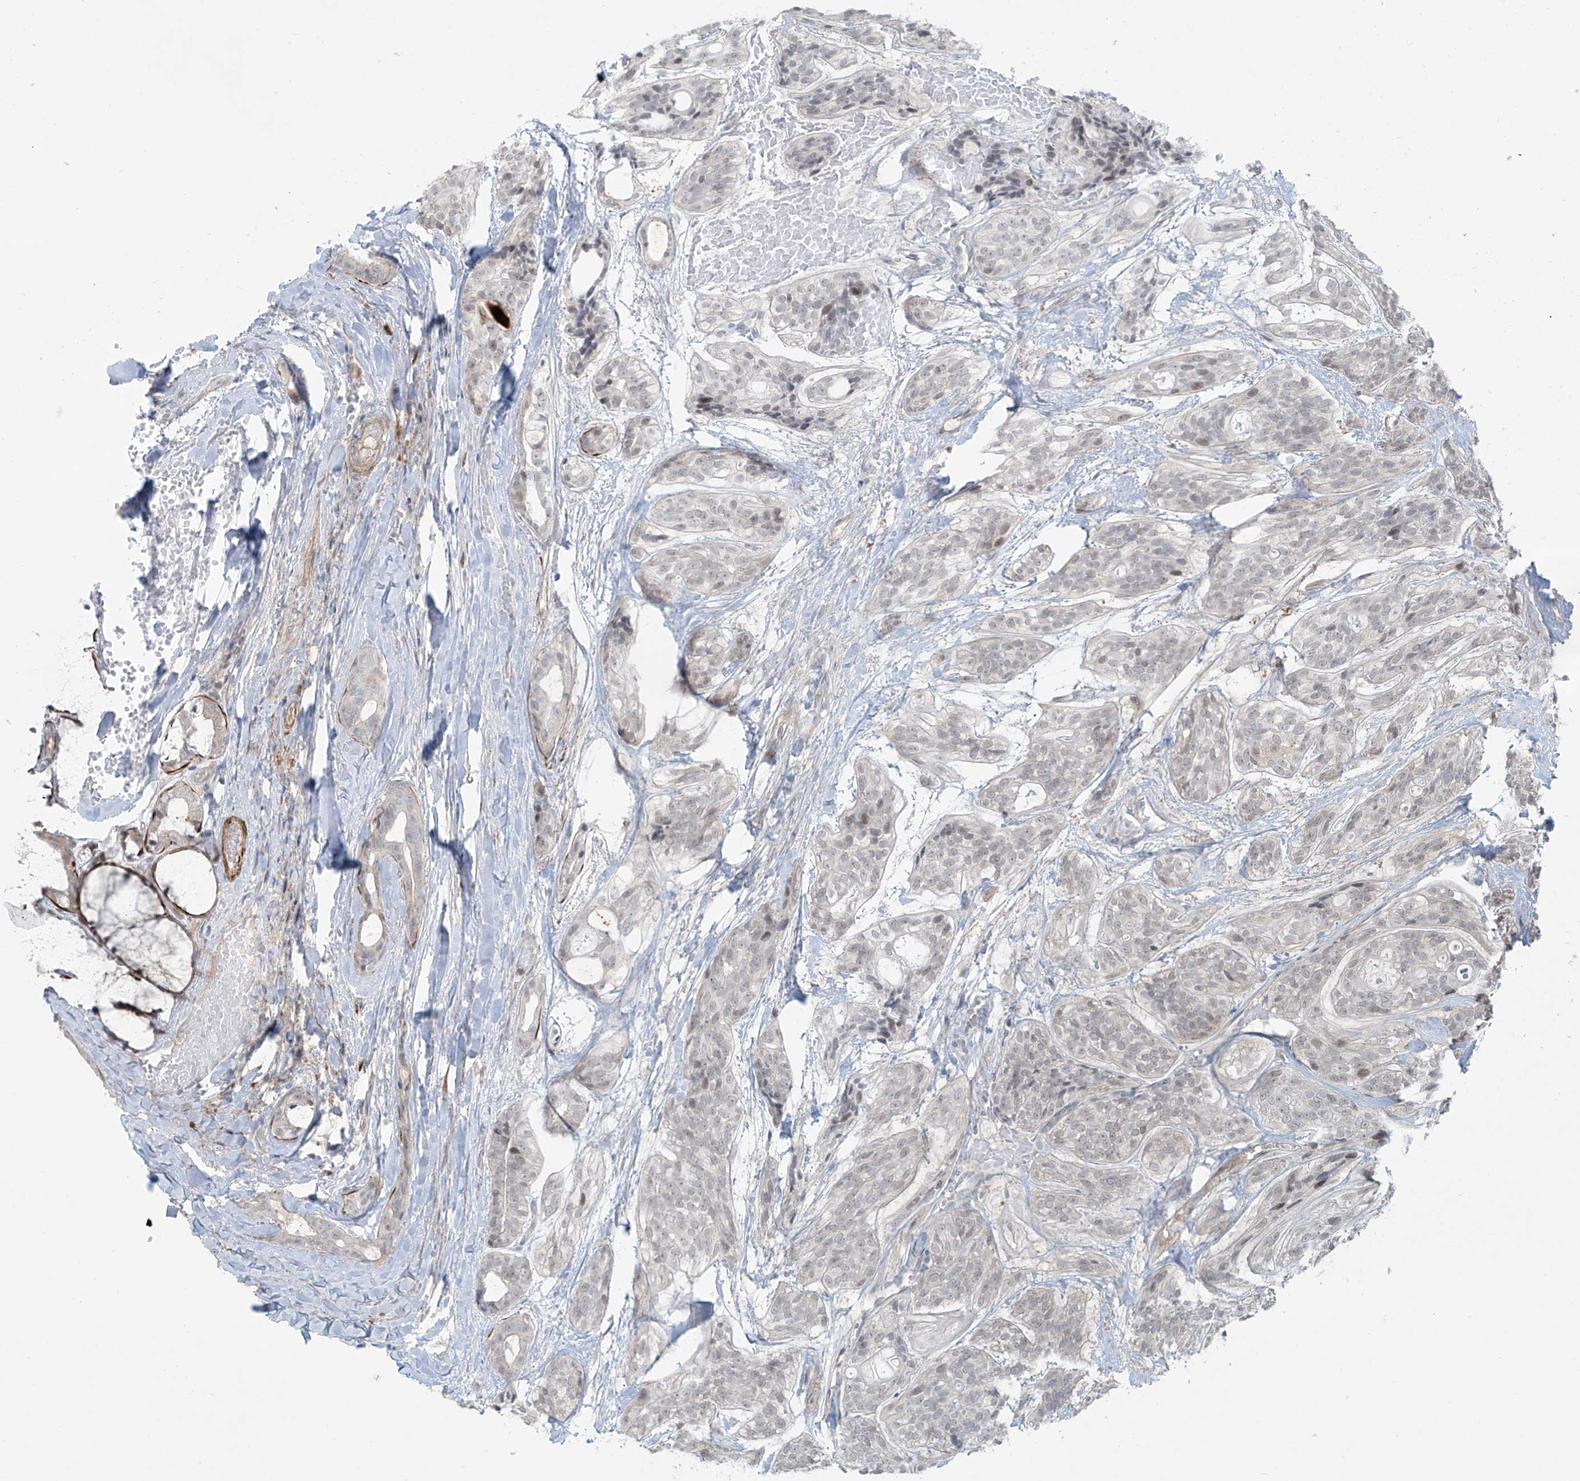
{"staining": {"intensity": "negative", "quantity": "none", "location": "none"}, "tissue": "head and neck cancer", "cell_type": "Tumor cells", "image_type": "cancer", "snomed": [{"axis": "morphology", "description": "Adenocarcinoma, NOS"}, {"axis": "topography", "description": "Head-Neck"}], "caption": "Immunohistochemistry (IHC) histopathology image of neoplastic tissue: human head and neck cancer stained with DAB (3,3'-diaminobenzidine) reveals no significant protein positivity in tumor cells. (Stains: DAB (3,3'-diaminobenzidine) immunohistochemistry (IHC) with hematoxylin counter stain, Microscopy: brightfield microscopy at high magnification).", "gene": "RASGEF1A", "patient": {"sex": "male", "age": 66}}